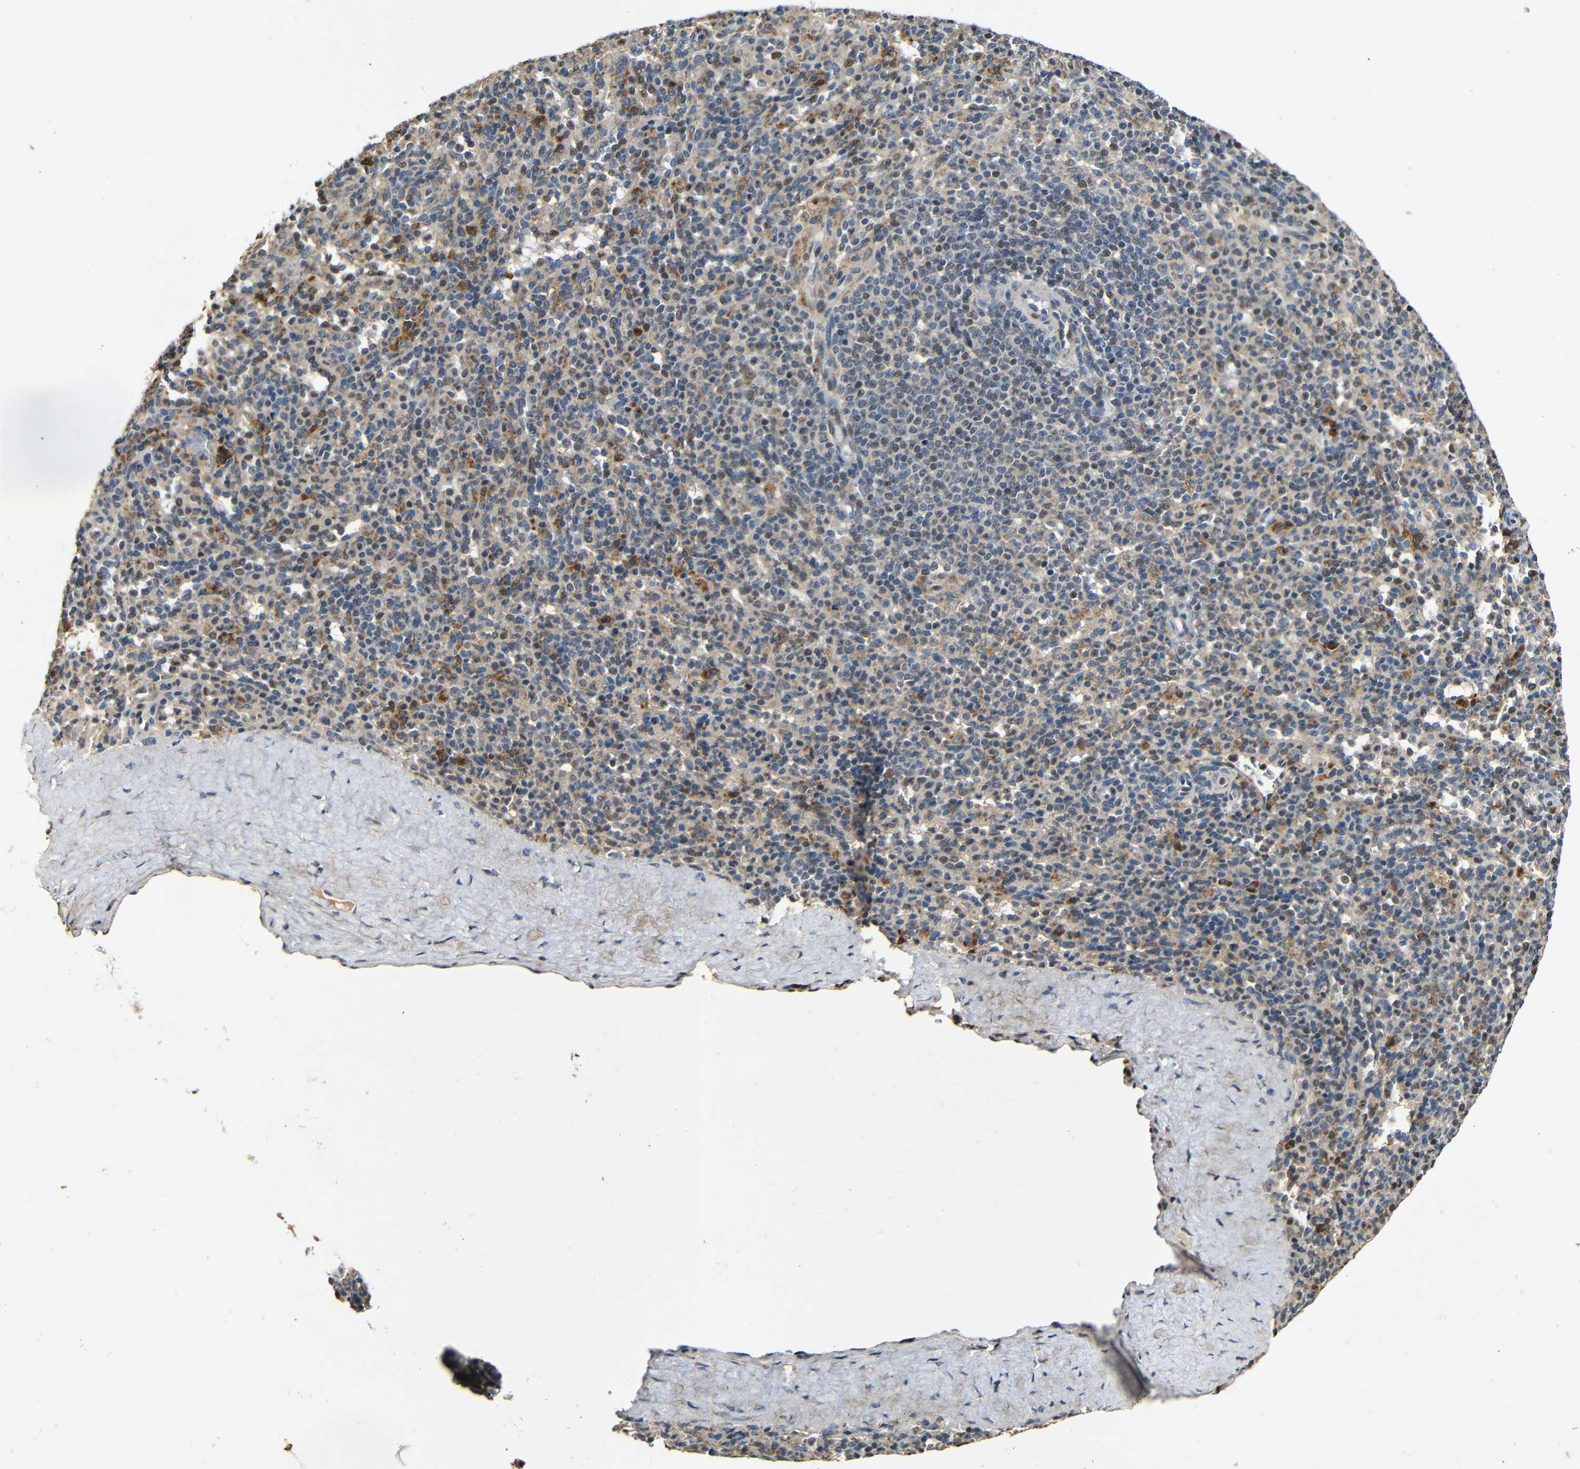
{"staining": {"intensity": "moderate", "quantity": ">75%", "location": "cytoplasmic/membranous"}, "tissue": "spleen", "cell_type": "Cells in red pulp", "image_type": "normal", "snomed": [{"axis": "morphology", "description": "Normal tissue, NOS"}, {"axis": "topography", "description": "Spleen"}], "caption": "IHC staining of benign spleen, which displays medium levels of moderate cytoplasmic/membranous staining in about >75% of cells in red pulp indicating moderate cytoplasmic/membranous protein positivity. The staining was performed using DAB (brown) for protein detection and nuclei were counterstained in hematoxylin (blue).", "gene": "KAZALD1", "patient": {"sex": "male", "age": 36}}